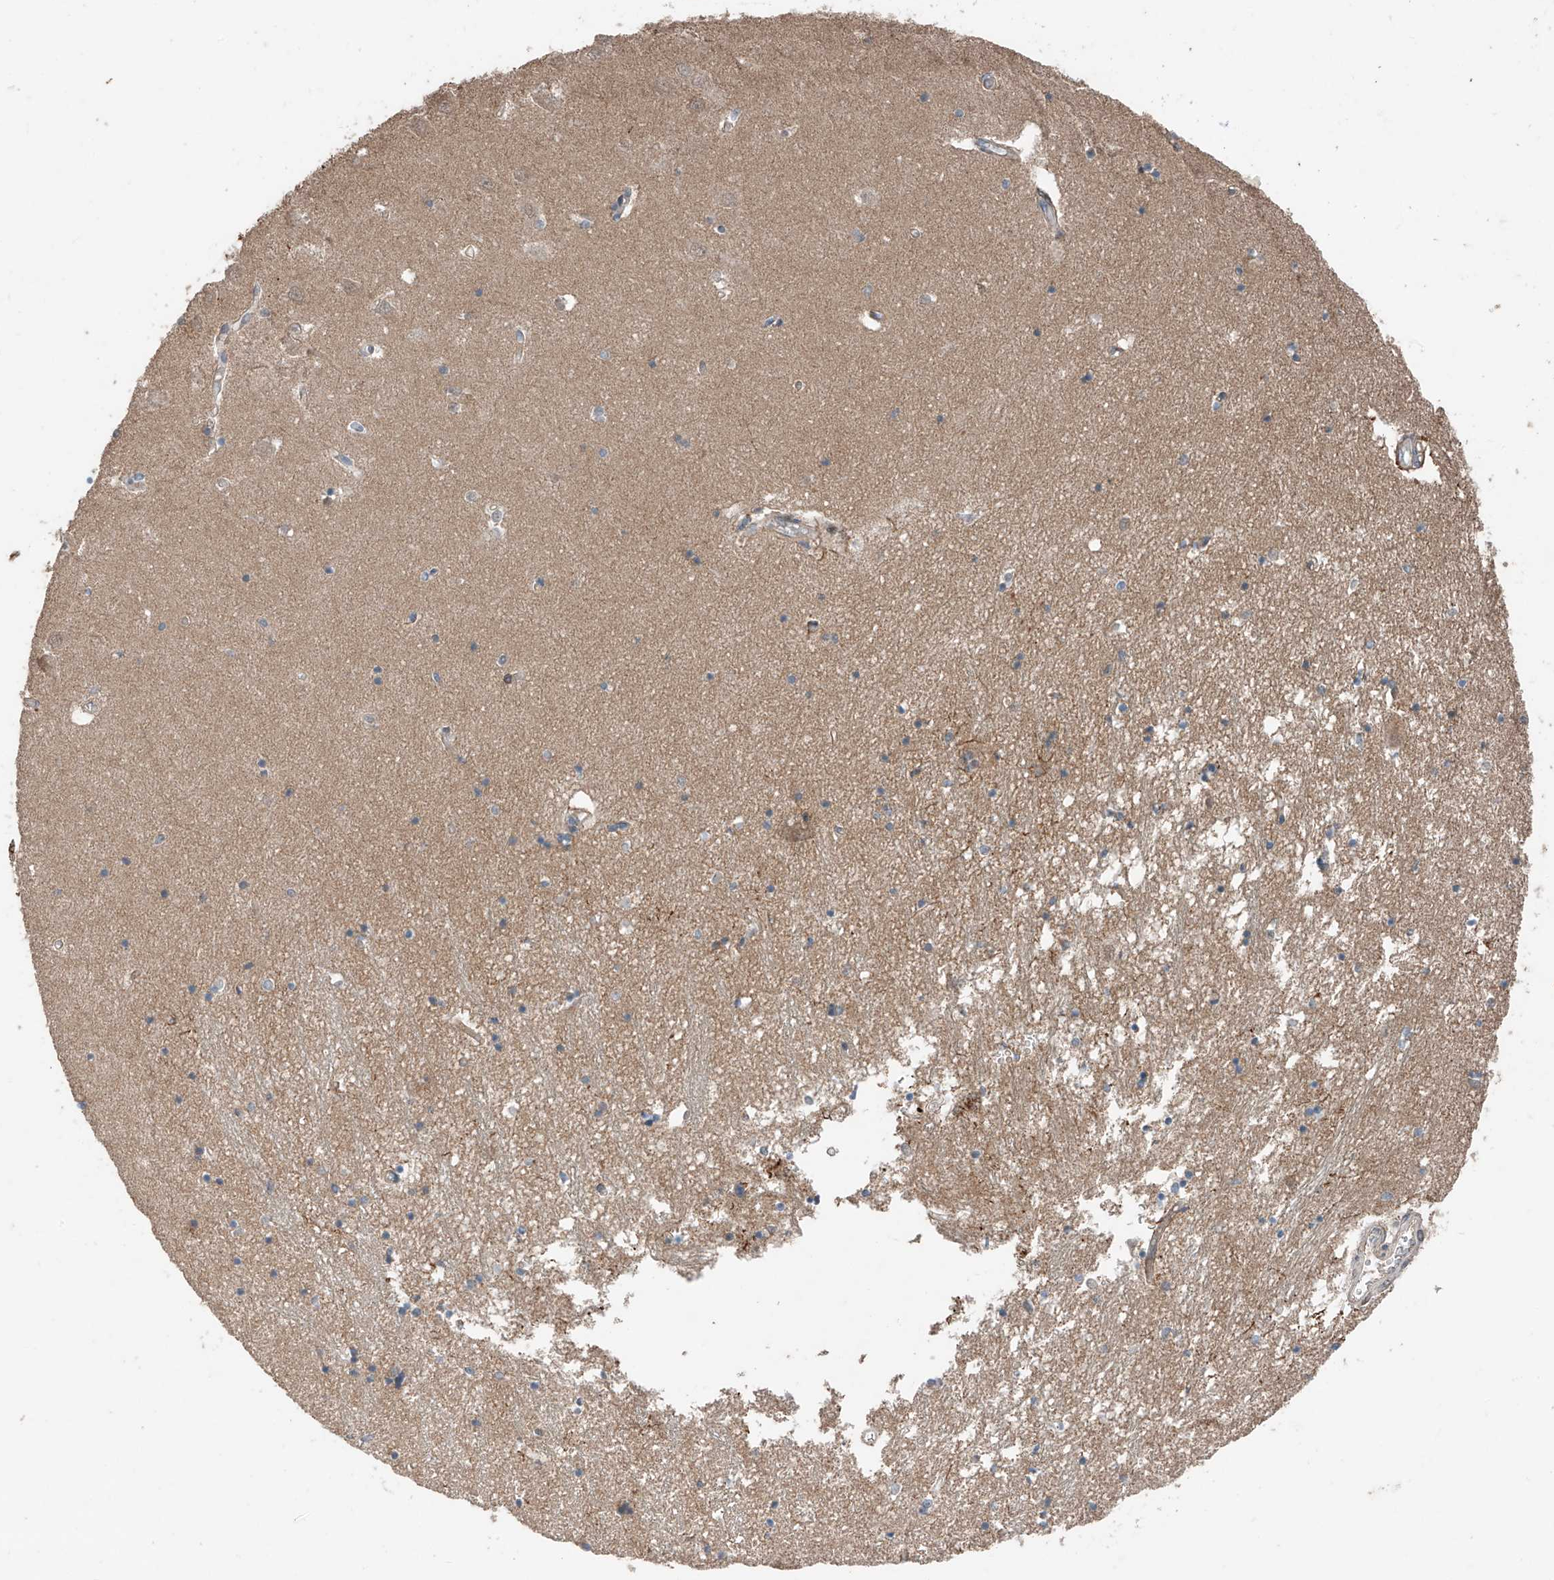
{"staining": {"intensity": "negative", "quantity": "none", "location": "none"}, "tissue": "hippocampus", "cell_type": "Glial cells", "image_type": "normal", "snomed": [{"axis": "morphology", "description": "Normal tissue, NOS"}, {"axis": "topography", "description": "Hippocampus"}], "caption": "Benign hippocampus was stained to show a protein in brown. There is no significant expression in glial cells. (Brightfield microscopy of DAB immunohistochemistry (IHC) at high magnification).", "gene": "AP4B1", "patient": {"sex": "male", "age": 70}}